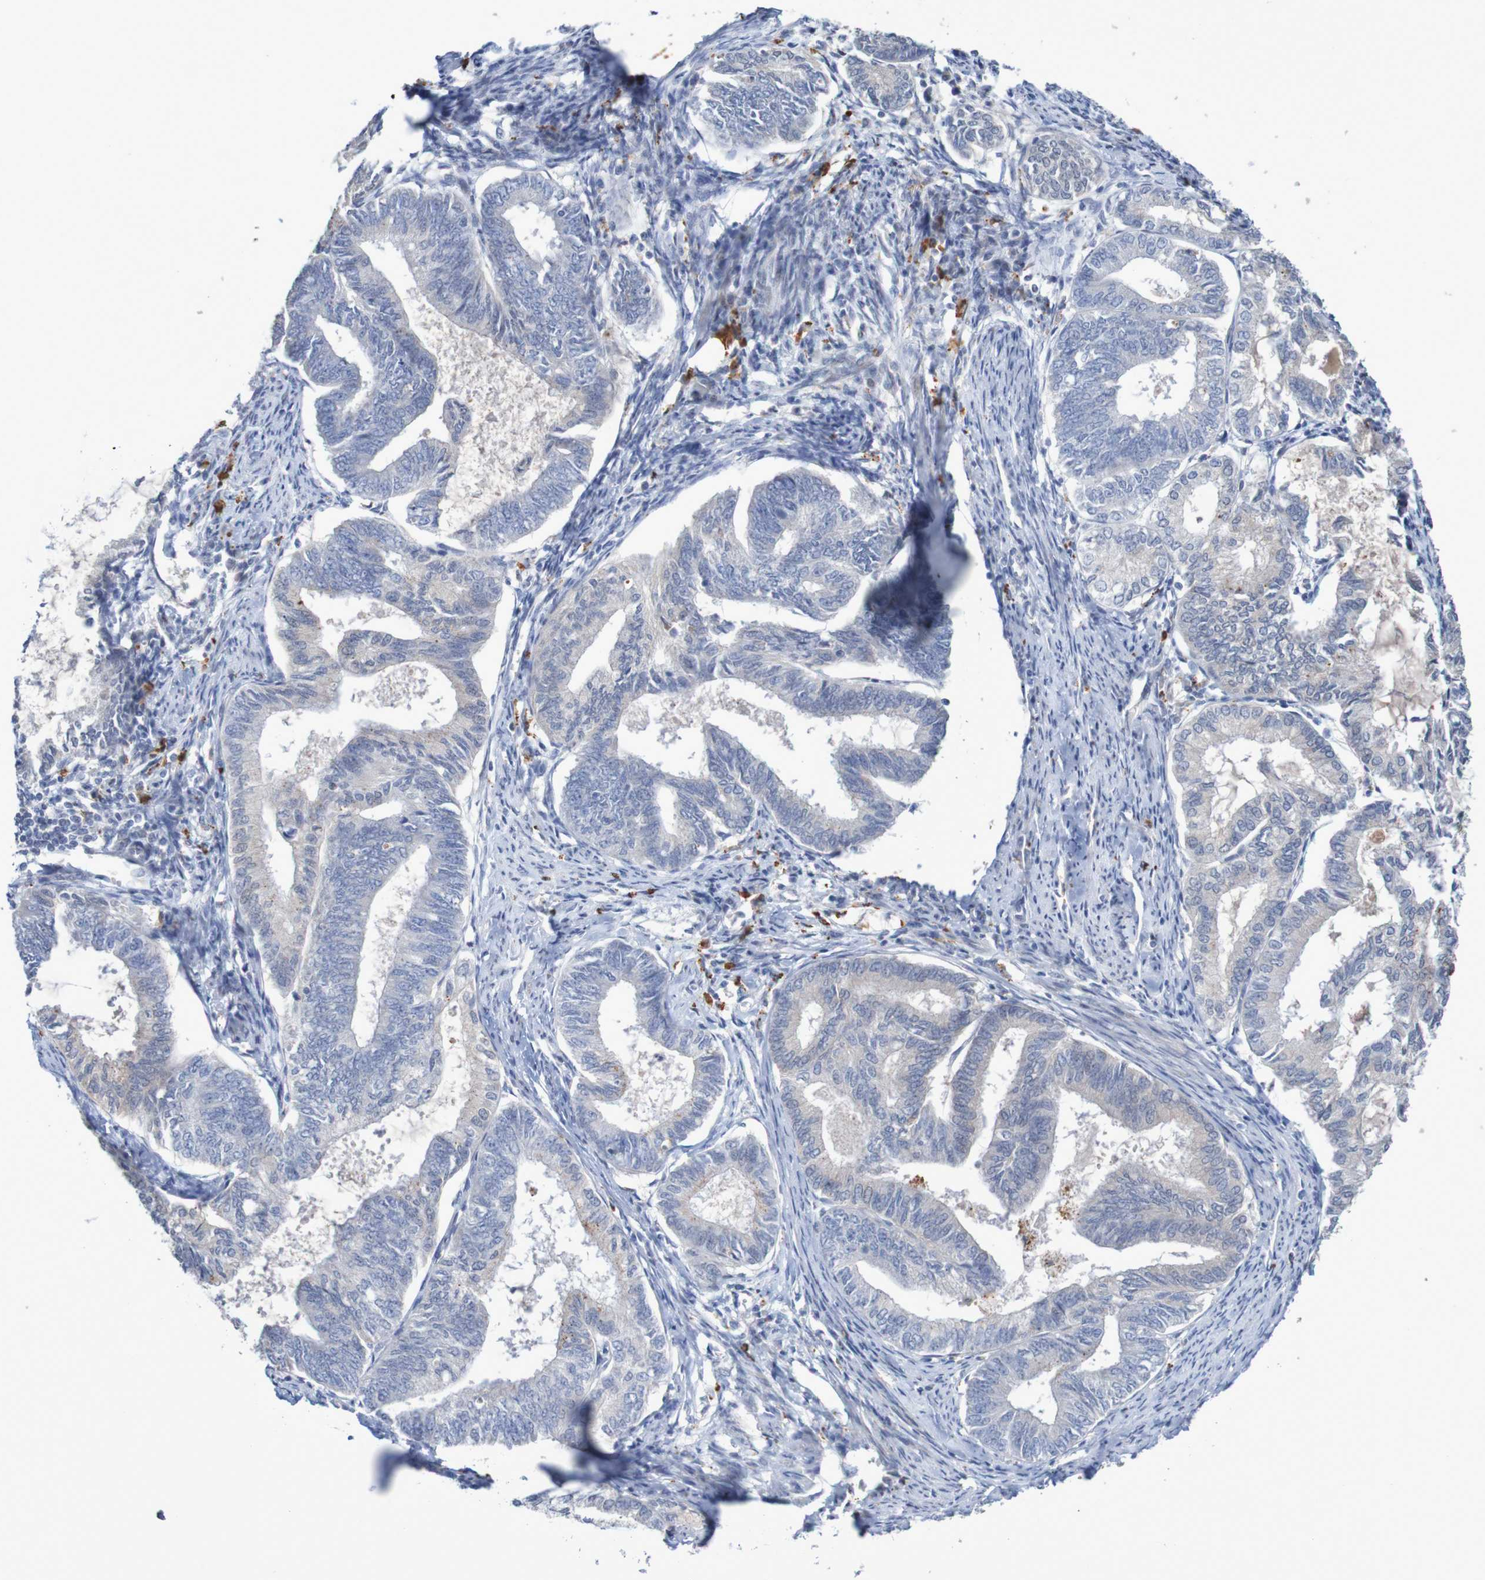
{"staining": {"intensity": "negative", "quantity": "none", "location": "none"}, "tissue": "endometrial cancer", "cell_type": "Tumor cells", "image_type": "cancer", "snomed": [{"axis": "morphology", "description": "Adenocarcinoma, NOS"}, {"axis": "topography", "description": "Endometrium"}], "caption": "Protein analysis of endometrial cancer (adenocarcinoma) demonstrates no significant expression in tumor cells.", "gene": "FBP2", "patient": {"sex": "female", "age": 86}}